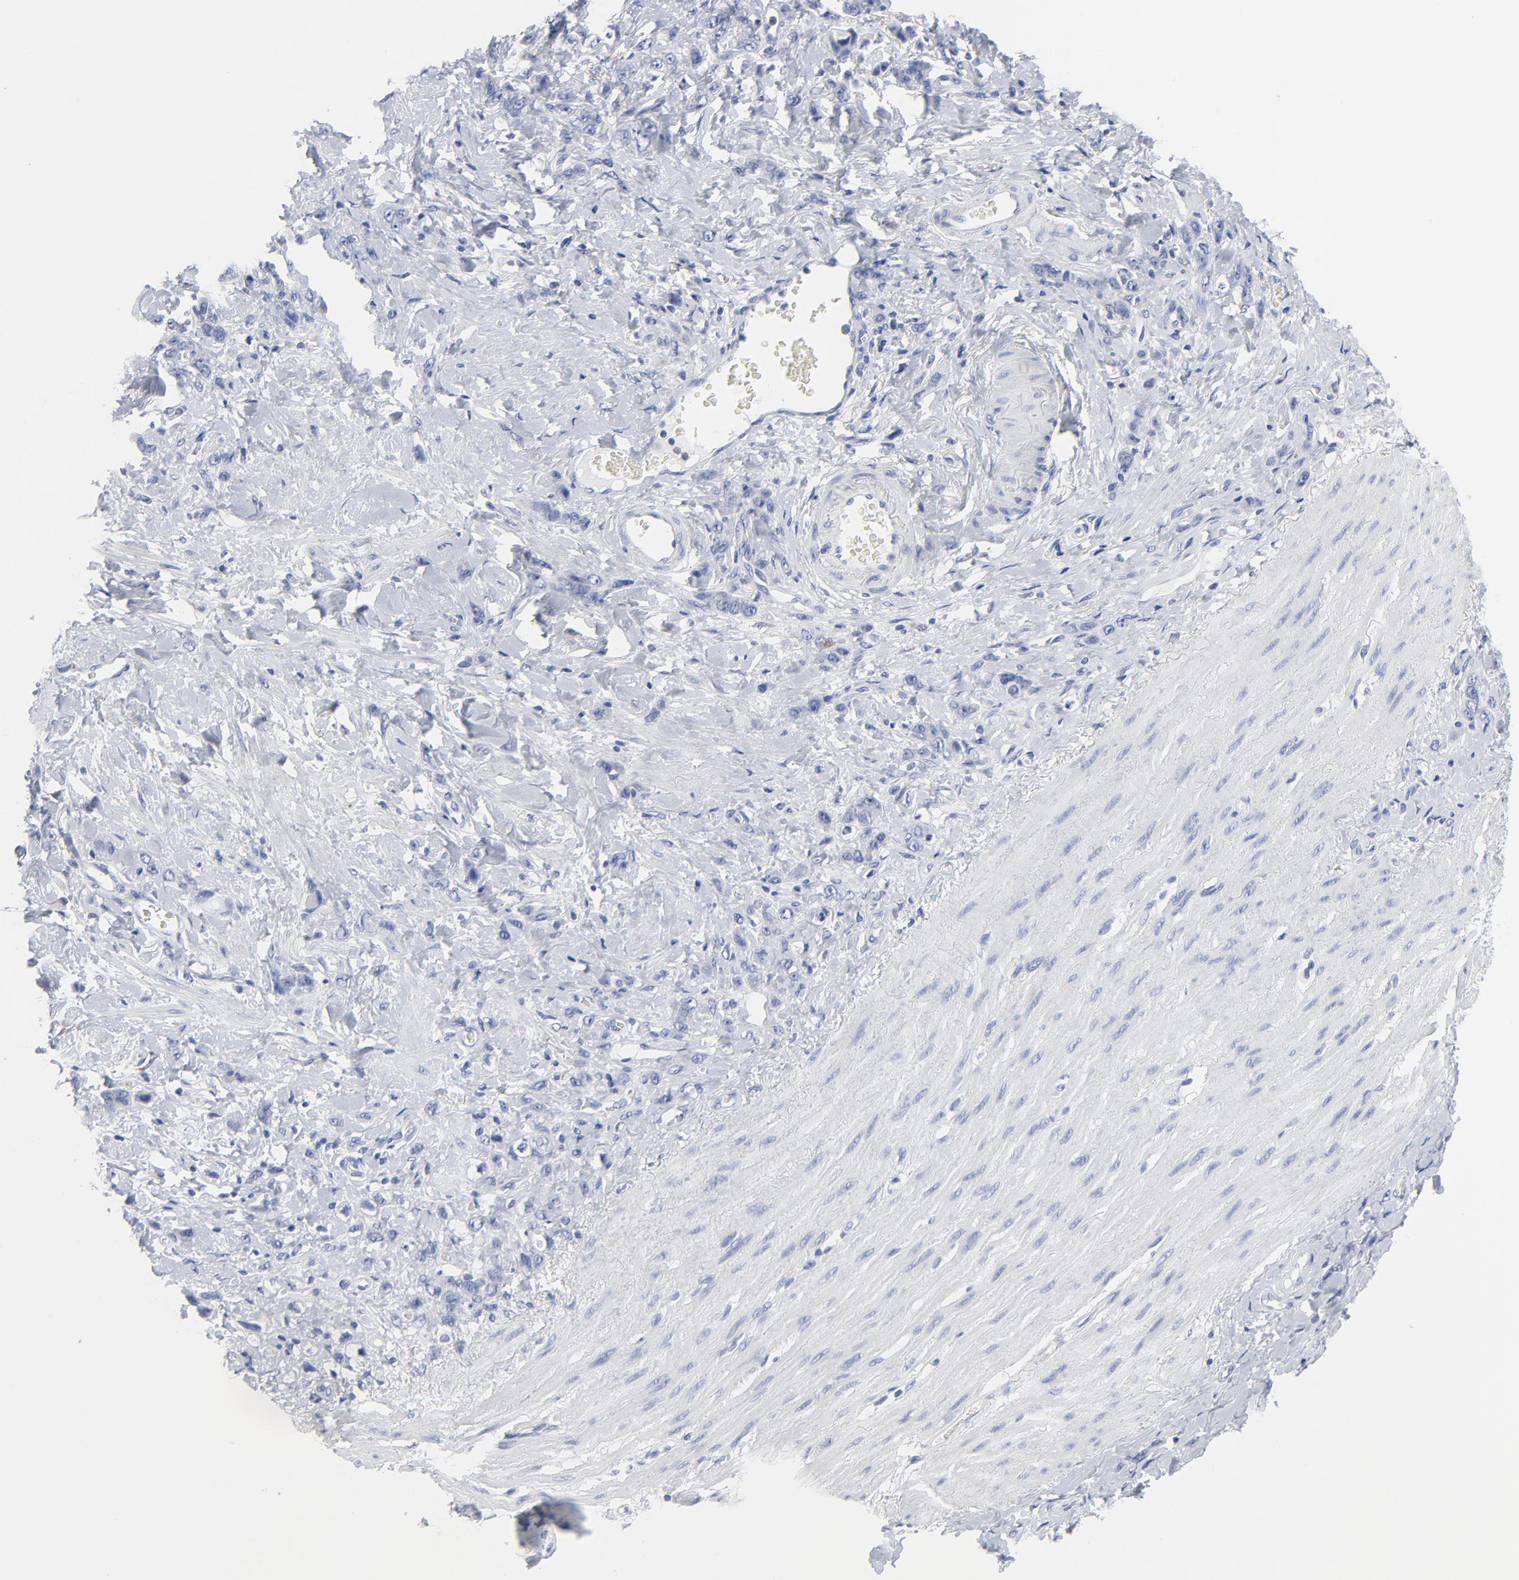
{"staining": {"intensity": "negative", "quantity": "none", "location": "none"}, "tissue": "stomach cancer", "cell_type": "Tumor cells", "image_type": "cancer", "snomed": [{"axis": "morphology", "description": "Normal tissue, NOS"}, {"axis": "morphology", "description": "Adenocarcinoma, NOS"}, {"axis": "topography", "description": "Stomach"}], "caption": "Immunohistochemistry (IHC) micrograph of human stomach cancer stained for a protein (brown), which shows no expression in tumor cells.", "gene": "STAT2", "patient": {"sex": "male", "age": 82}}